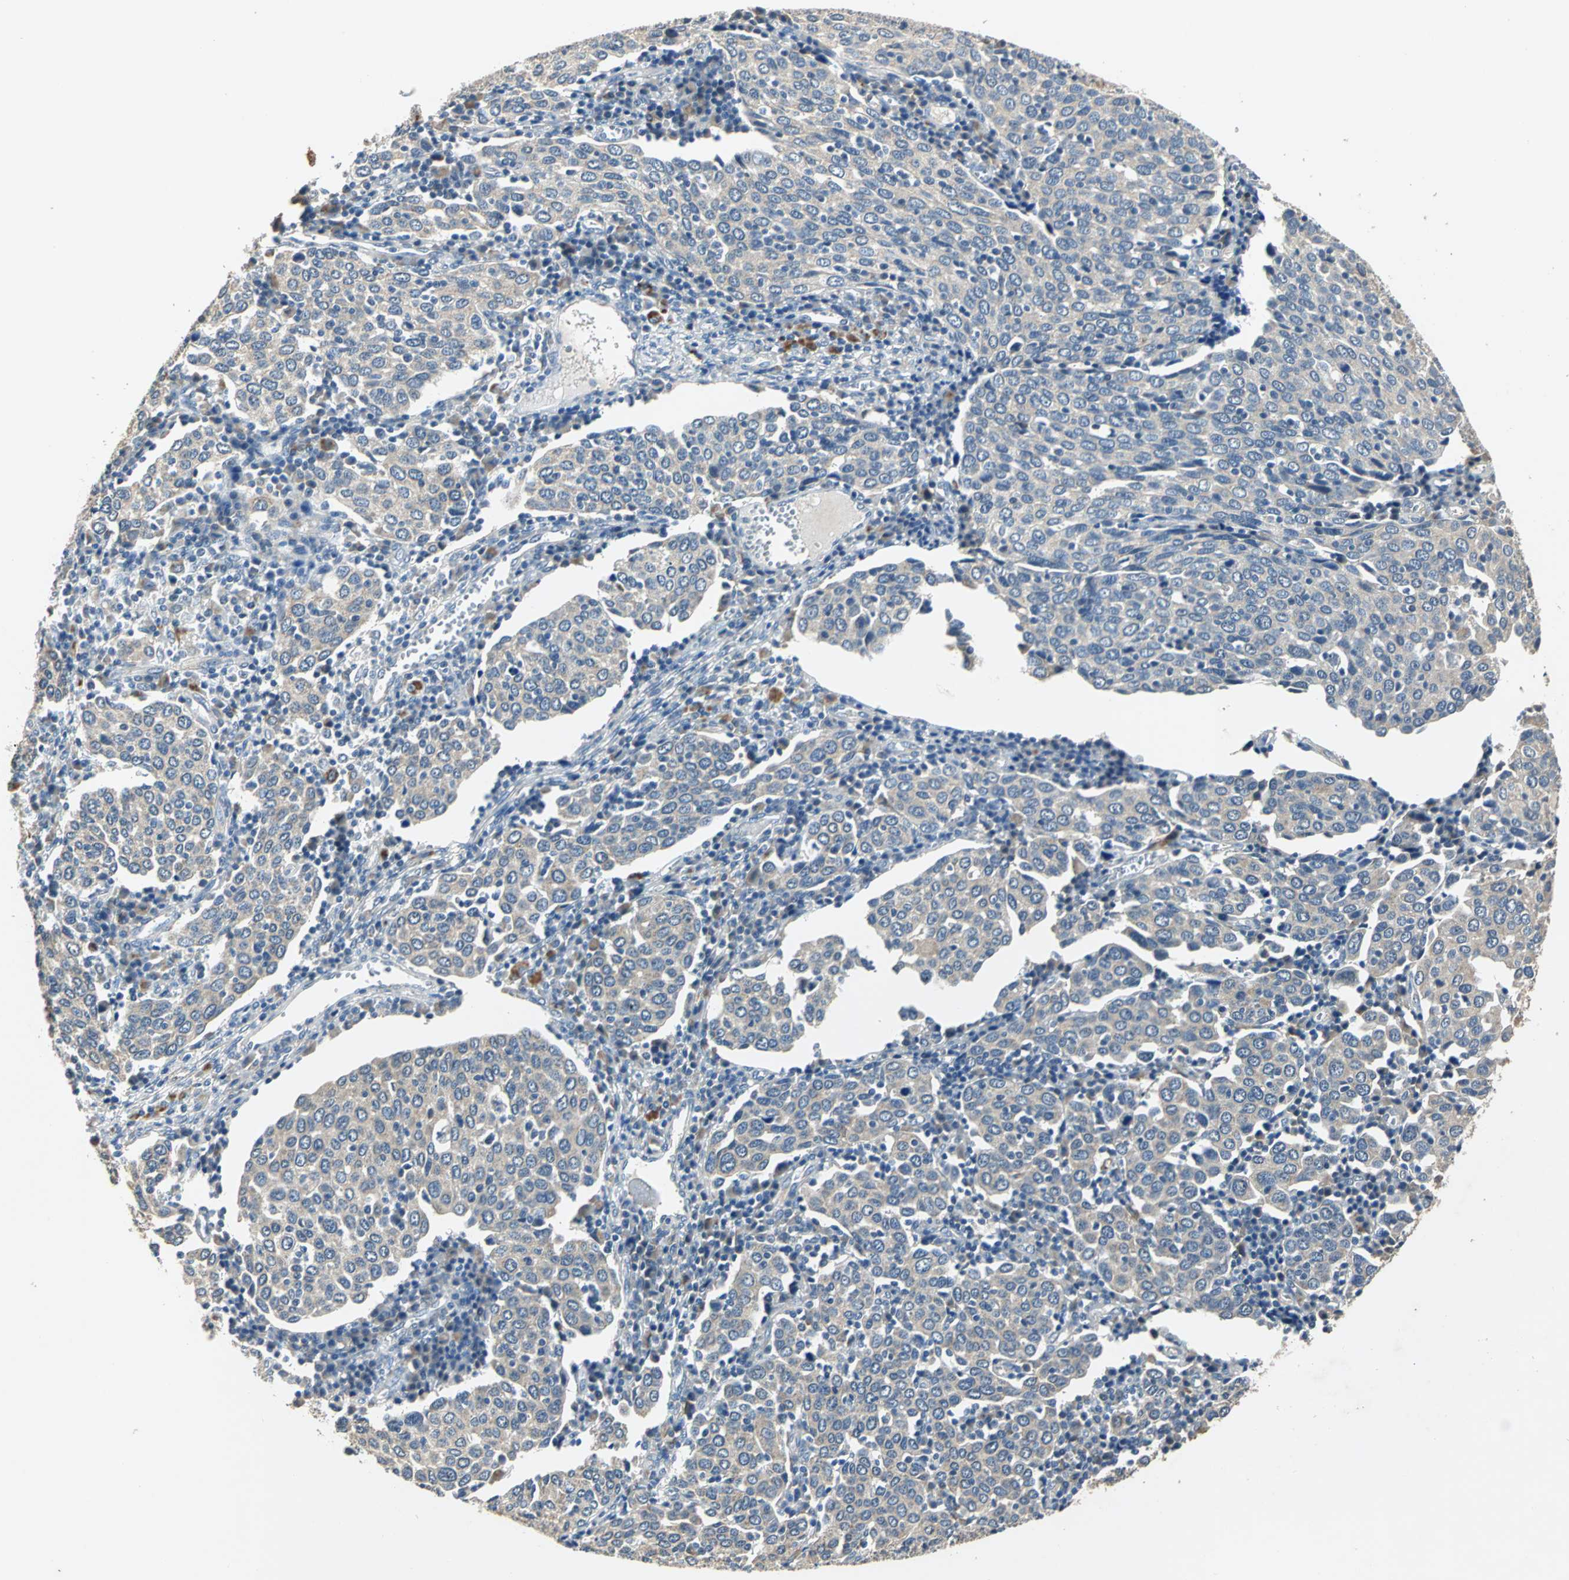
{"staining": {"intensity": "weak", "quantity": ">75%", "location": "cytoplasmic/membranous"}, "tissue": "cervical cancer", "cell_type": "Tumor cells", "image_type": "cancer", "snomed": [{"axis": "morphology", "description": "Squamous cell carcinoma, NOS"}, {"axis": "topography", "description": "Cervix"}], "caption": "Protein analysis of squamous cell carcinoma (cervical) tissue displays weak cytoplasmic/membranous expression in approximately >75% of tumor cells.", "gene": "OCLN", "patient": {"sex": "female", "age": 40}}